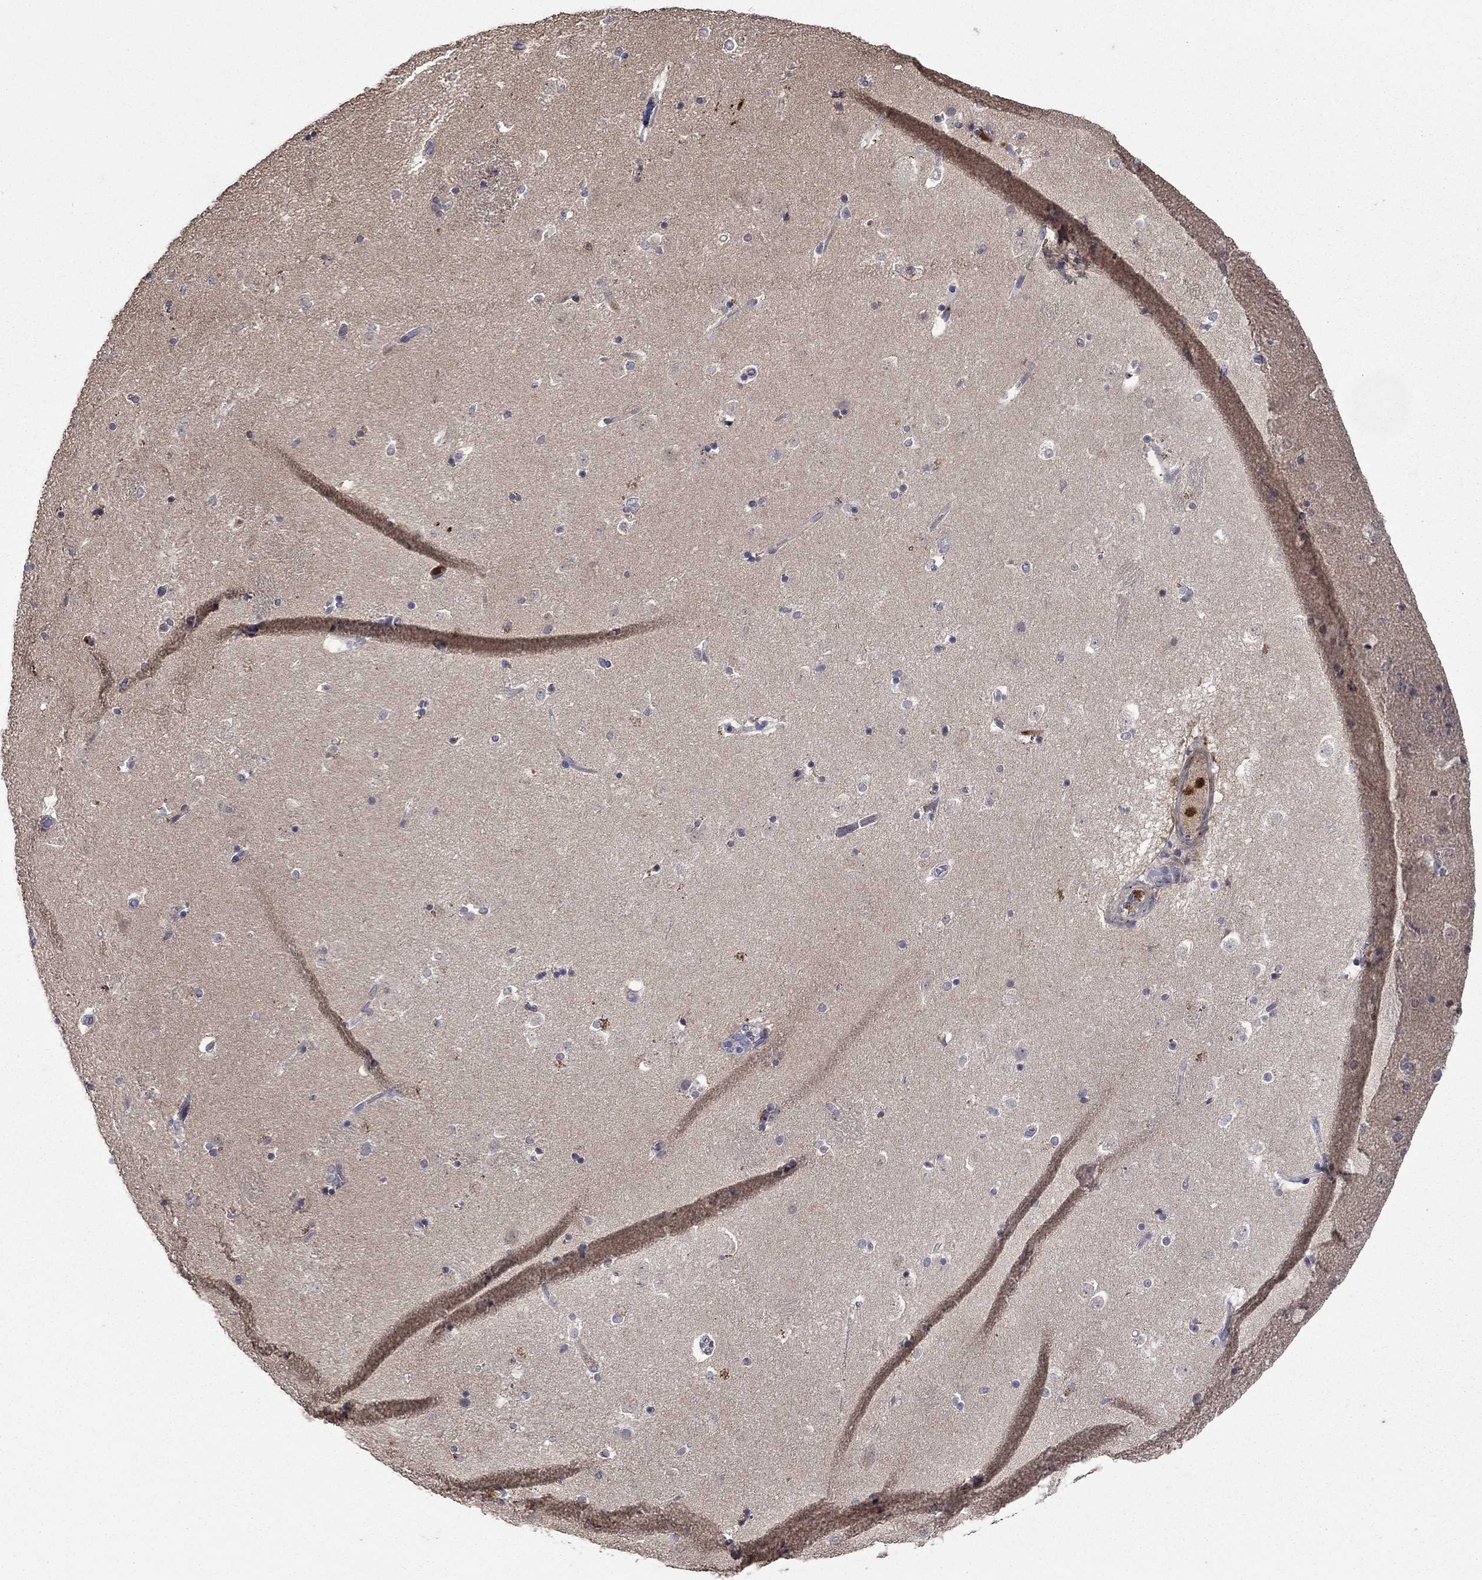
{"staining": {"intensity": "negative", "quantity": "none", "location": "none"}, "tissue": "caudate", "cell_type": "Glial cells", "image_type": "normal", "snomed": [{"axis": "morphology", "description": "Normal tissue, NOS"}, {"axis": "topography", "description": "Lateral ventricle wall"}], "caption": "Glial cells are negative for protein expression in benign human caudate. (IHC, brightfield microscopy, high magnification).", "gene": "SATB1", "patient": {"sex": "male", "age": 51}}